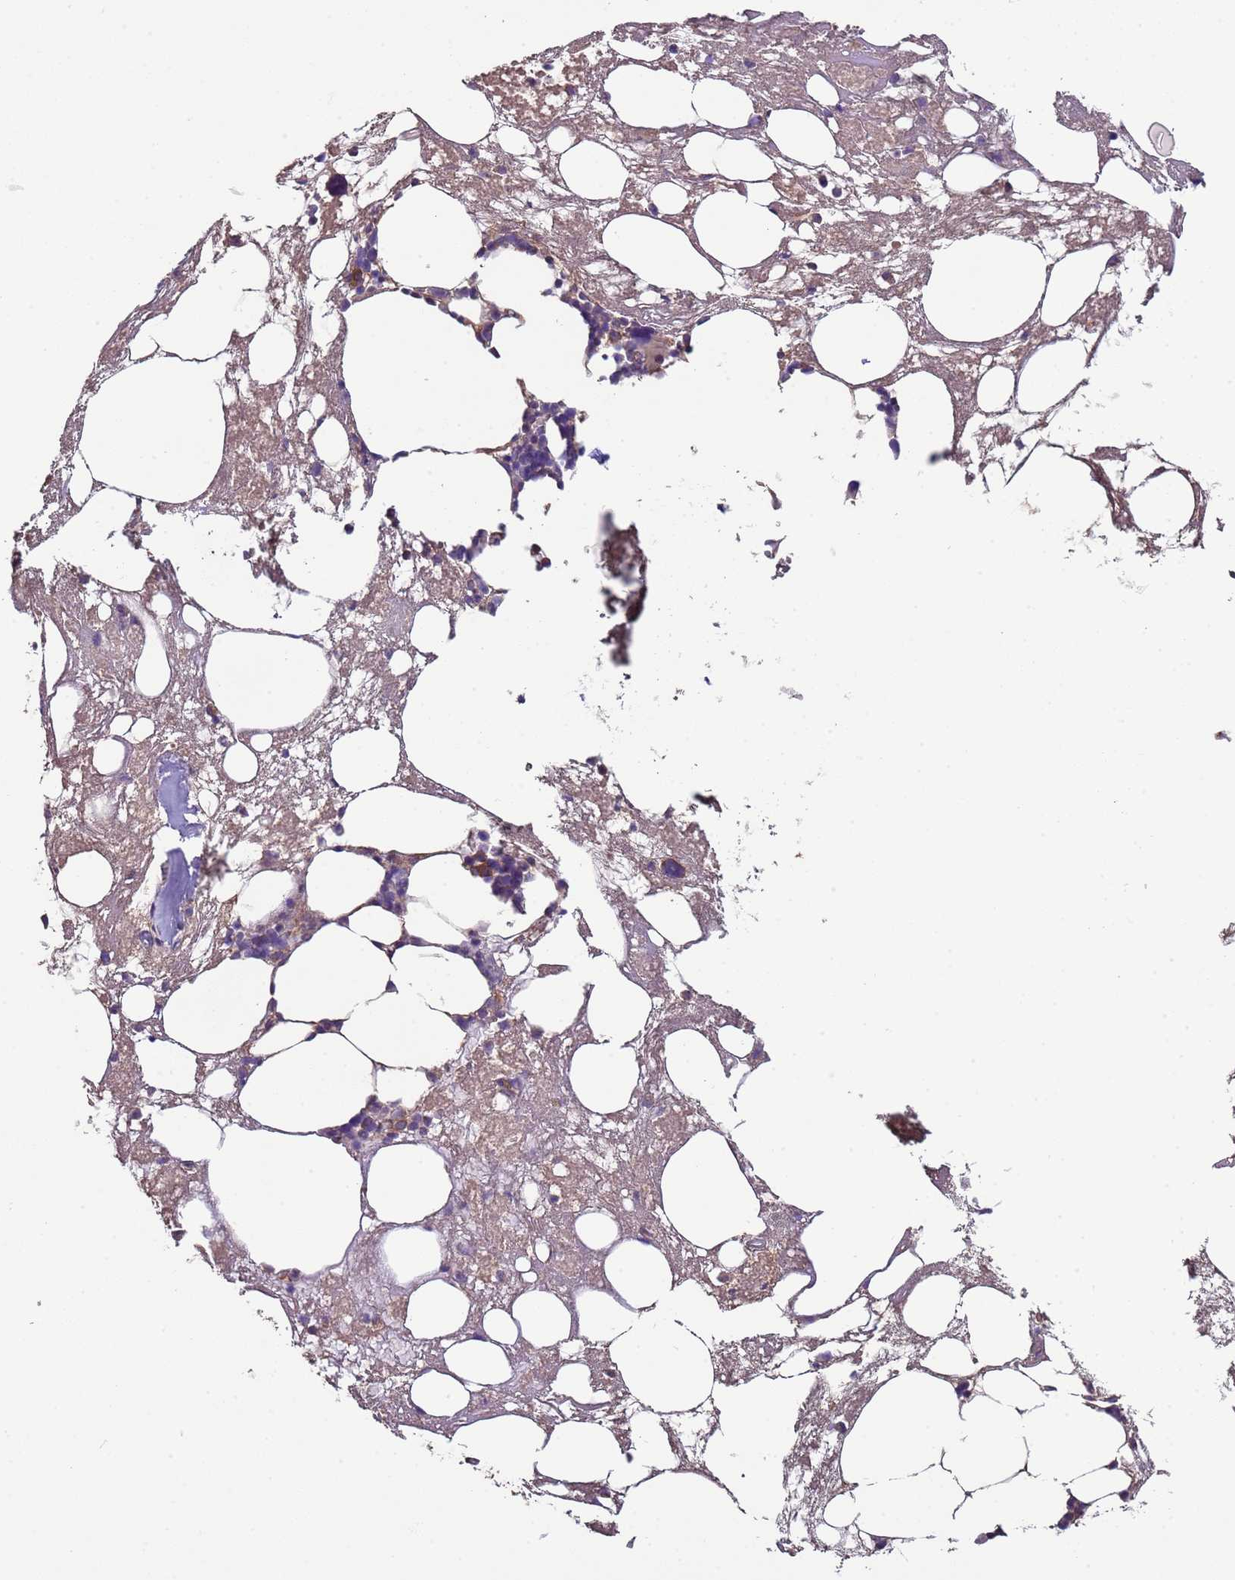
{"staining": {"intensity": "moderate", "quantity": "<25%", "location": "cytoplasmic/membranous"}, "tissue": "bone marrow", "cell_type": "Hematopoietic cells", "image_type": "normal", "snomed": [{"axis": "morphology", "description": "Normal tissue, NOS"}, {"axis": "topography", "description": "Bone marrow"}], "caption": "The histopathology image reveals staining of unremarkable bone marrow, revealing moderate cytoplasmic/membranous protein staining (brown color) within hematopoietic cells.", "gene": "EEF1AKMT1", "patient": {"sex": "male", "age": 78}}